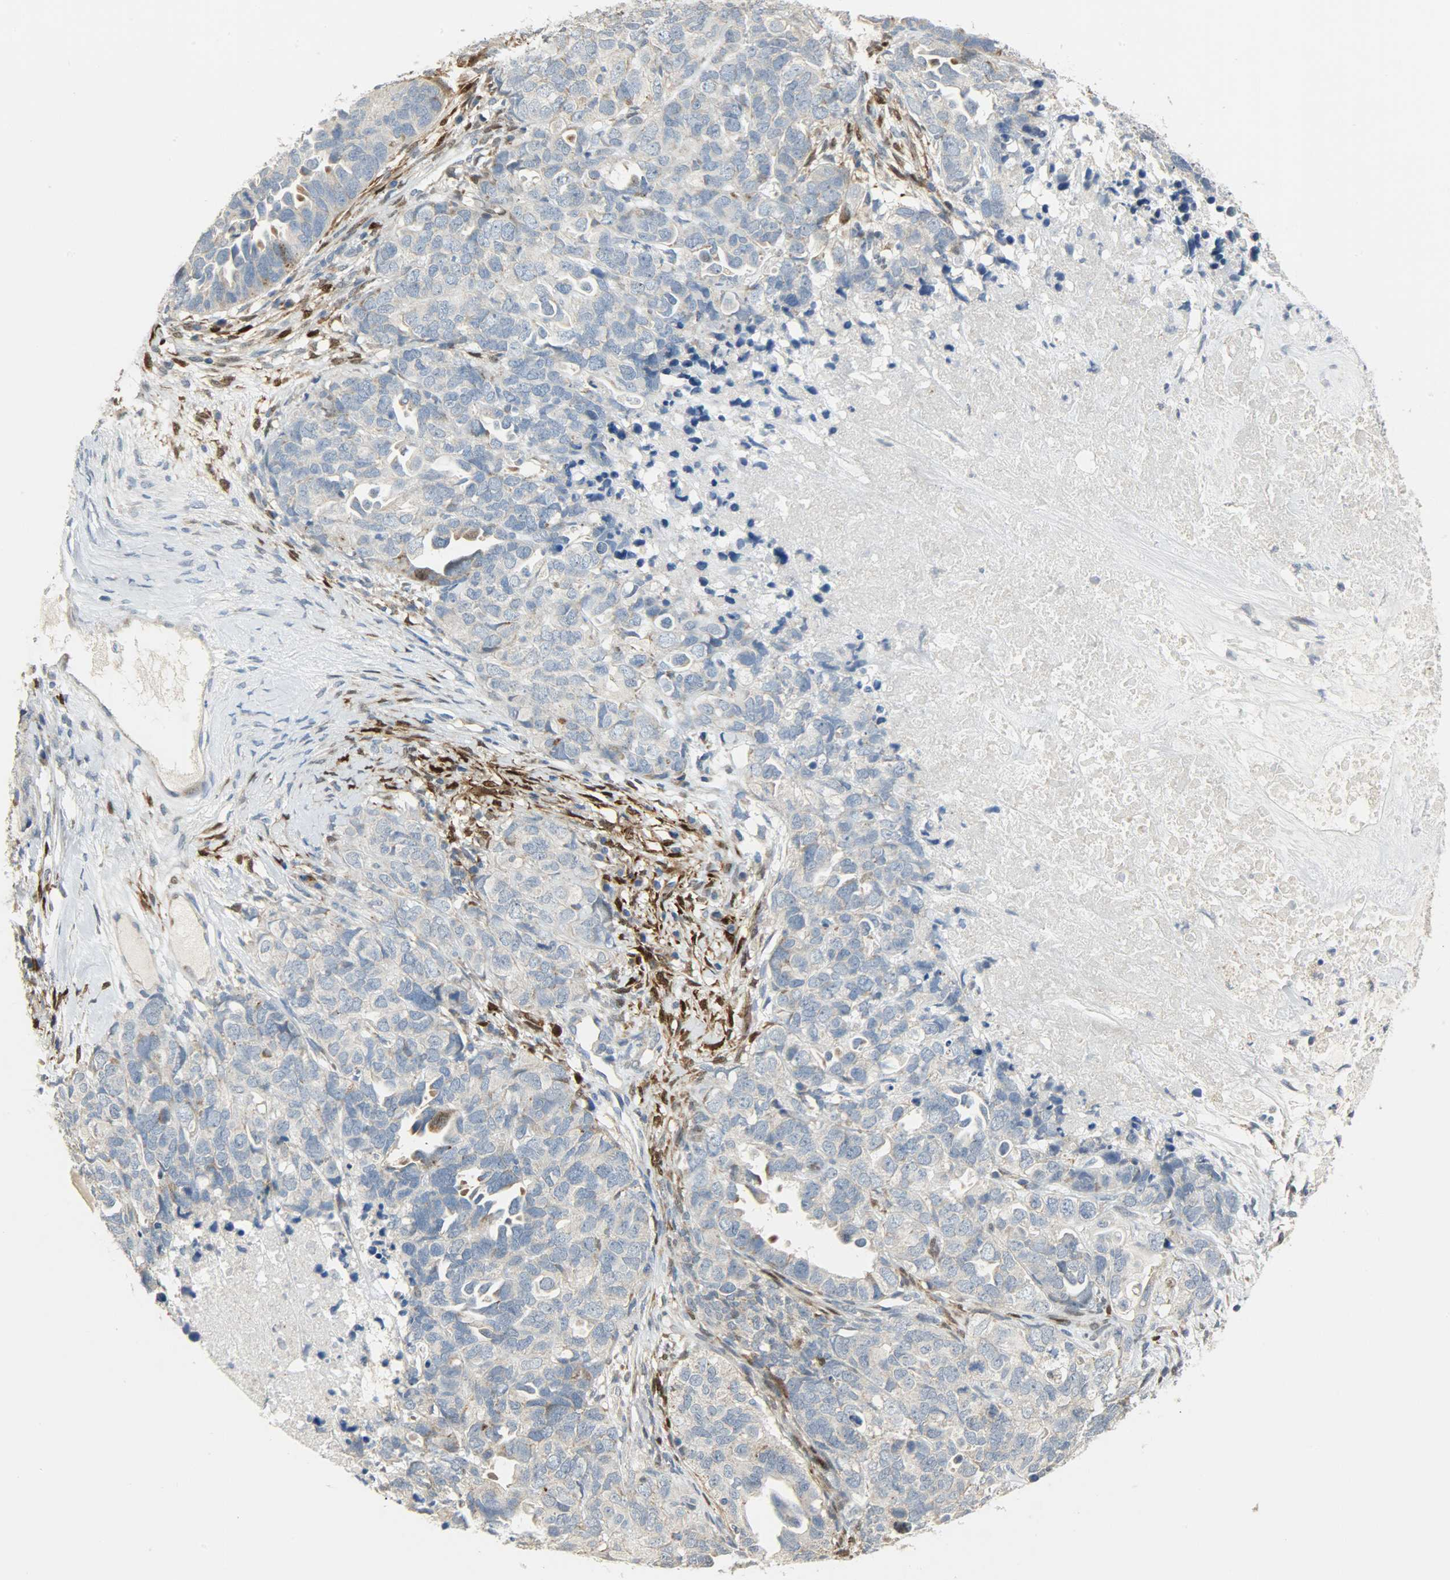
{"staining": {"intensity": "negative", "quantity": "none", "location": "none"}, "tissue": "ovarian cancer", "cell_type": "Tumor cells", "image_type": "cancer", "snomed": [{"axis": "morphology", "description": "Cystadenocarcinoma, serous, NOS"}, {"axis": "topography", "description": "Ovary"}], "caption": "High magnification brightfield microscopy of ovarian serous cystadenocarcinoma stained with DAB (3,3'-diaminobenzidine) (brown) and counterstained with hematoxylin (blue): tumor cells show no significant positivity. The staining is performed using DAB (3,3'-diaminobenzidine) brown chromogen with nuclei counter-stained in using hematoxylin.", "gene": "PPP1R1B", "patient": {"sex": "female", "age": 82}}